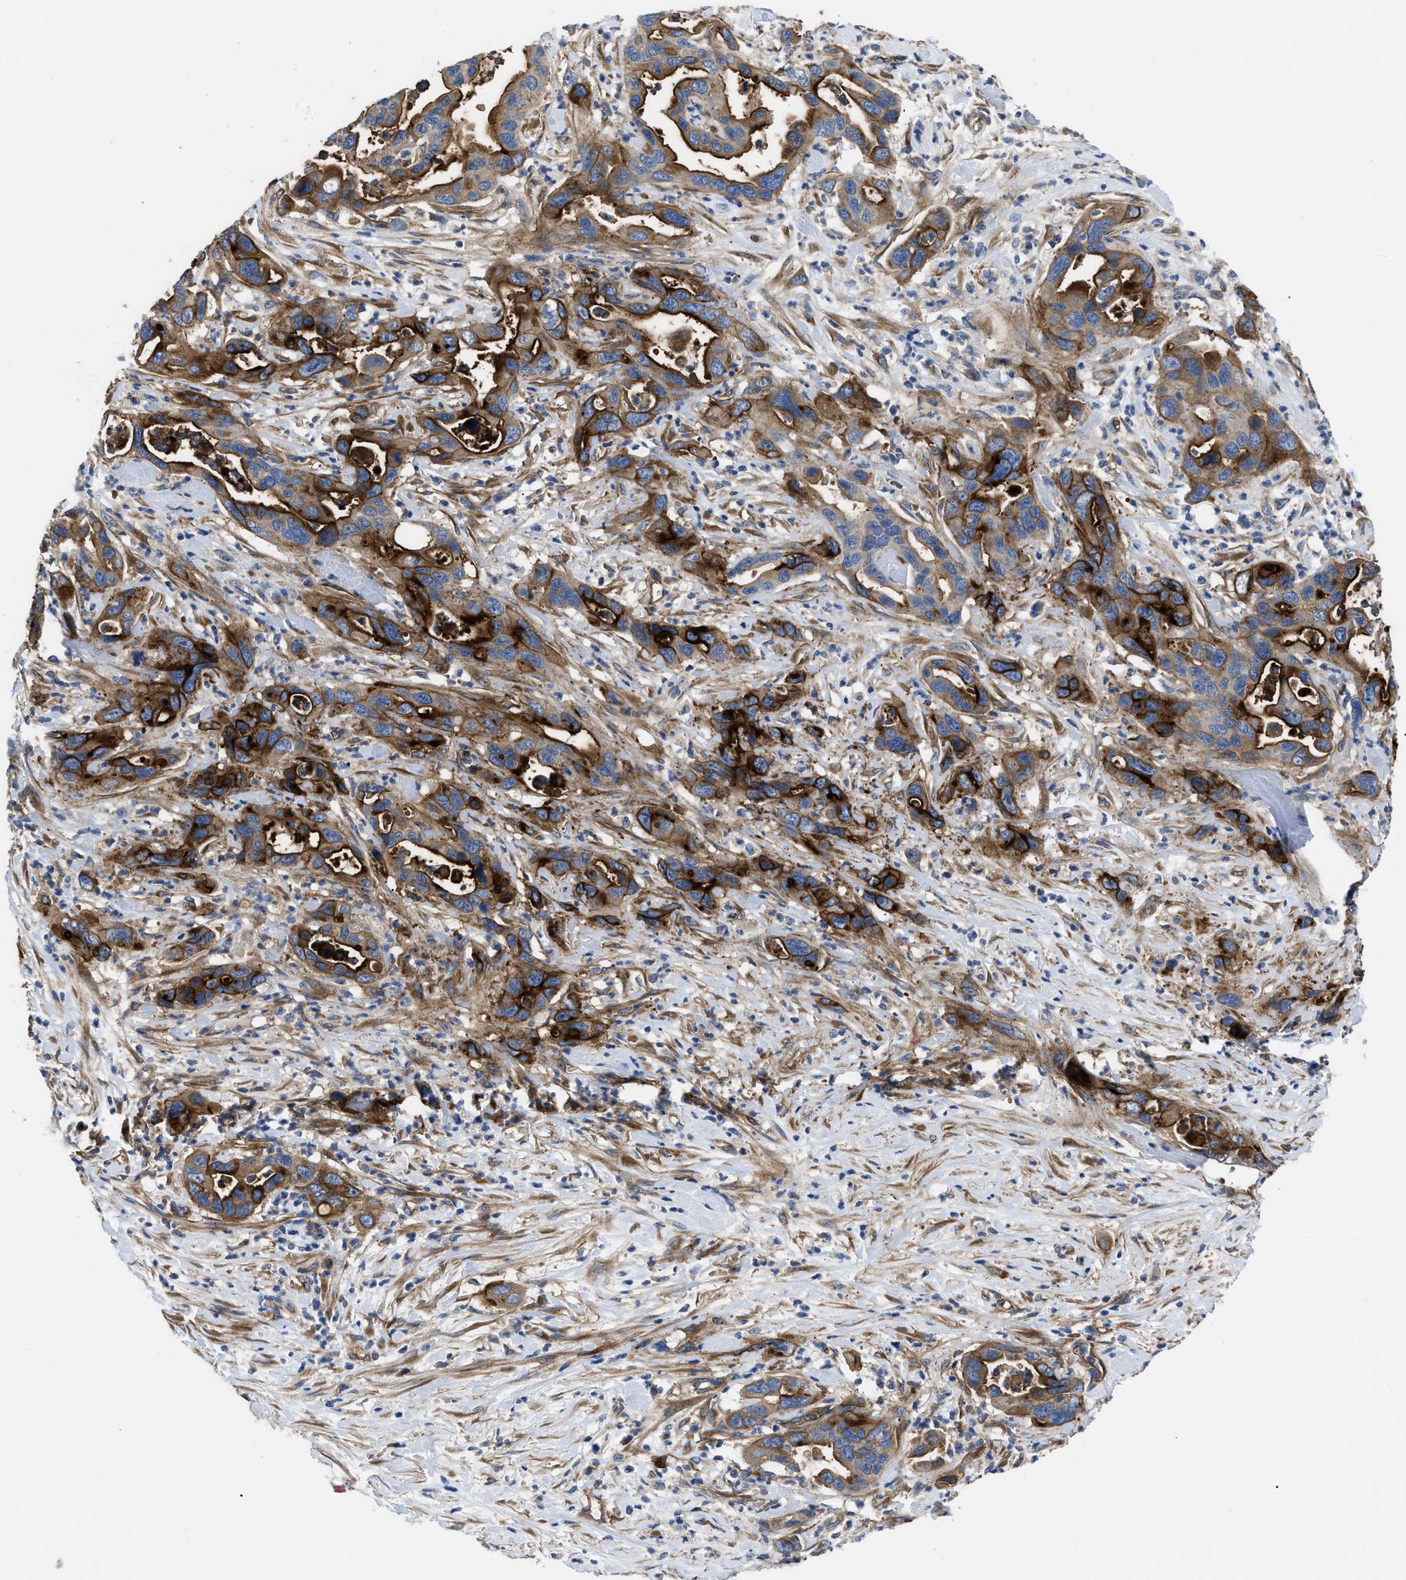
{"staining": {"intensity": "strong", "quantity": ">75%", "location": "cytoplasmic/membranous"}, "tissue": "pancreatic cancer", "cell_type": "Tumor cells", "image_type": "cancer", "snomed": [{"axis": "morphology", "description": "Adenocarcinoma, NOS"}, {"axis": "topography", "description": "Pancreas"}], "caption": "Tumor cells display high levels of strong cytoplasmic/membranous expression in about >75% of cells in human pancreatic cancer.", "gene": "NT5E", "patient": {"sex": "female", "age": 70}}